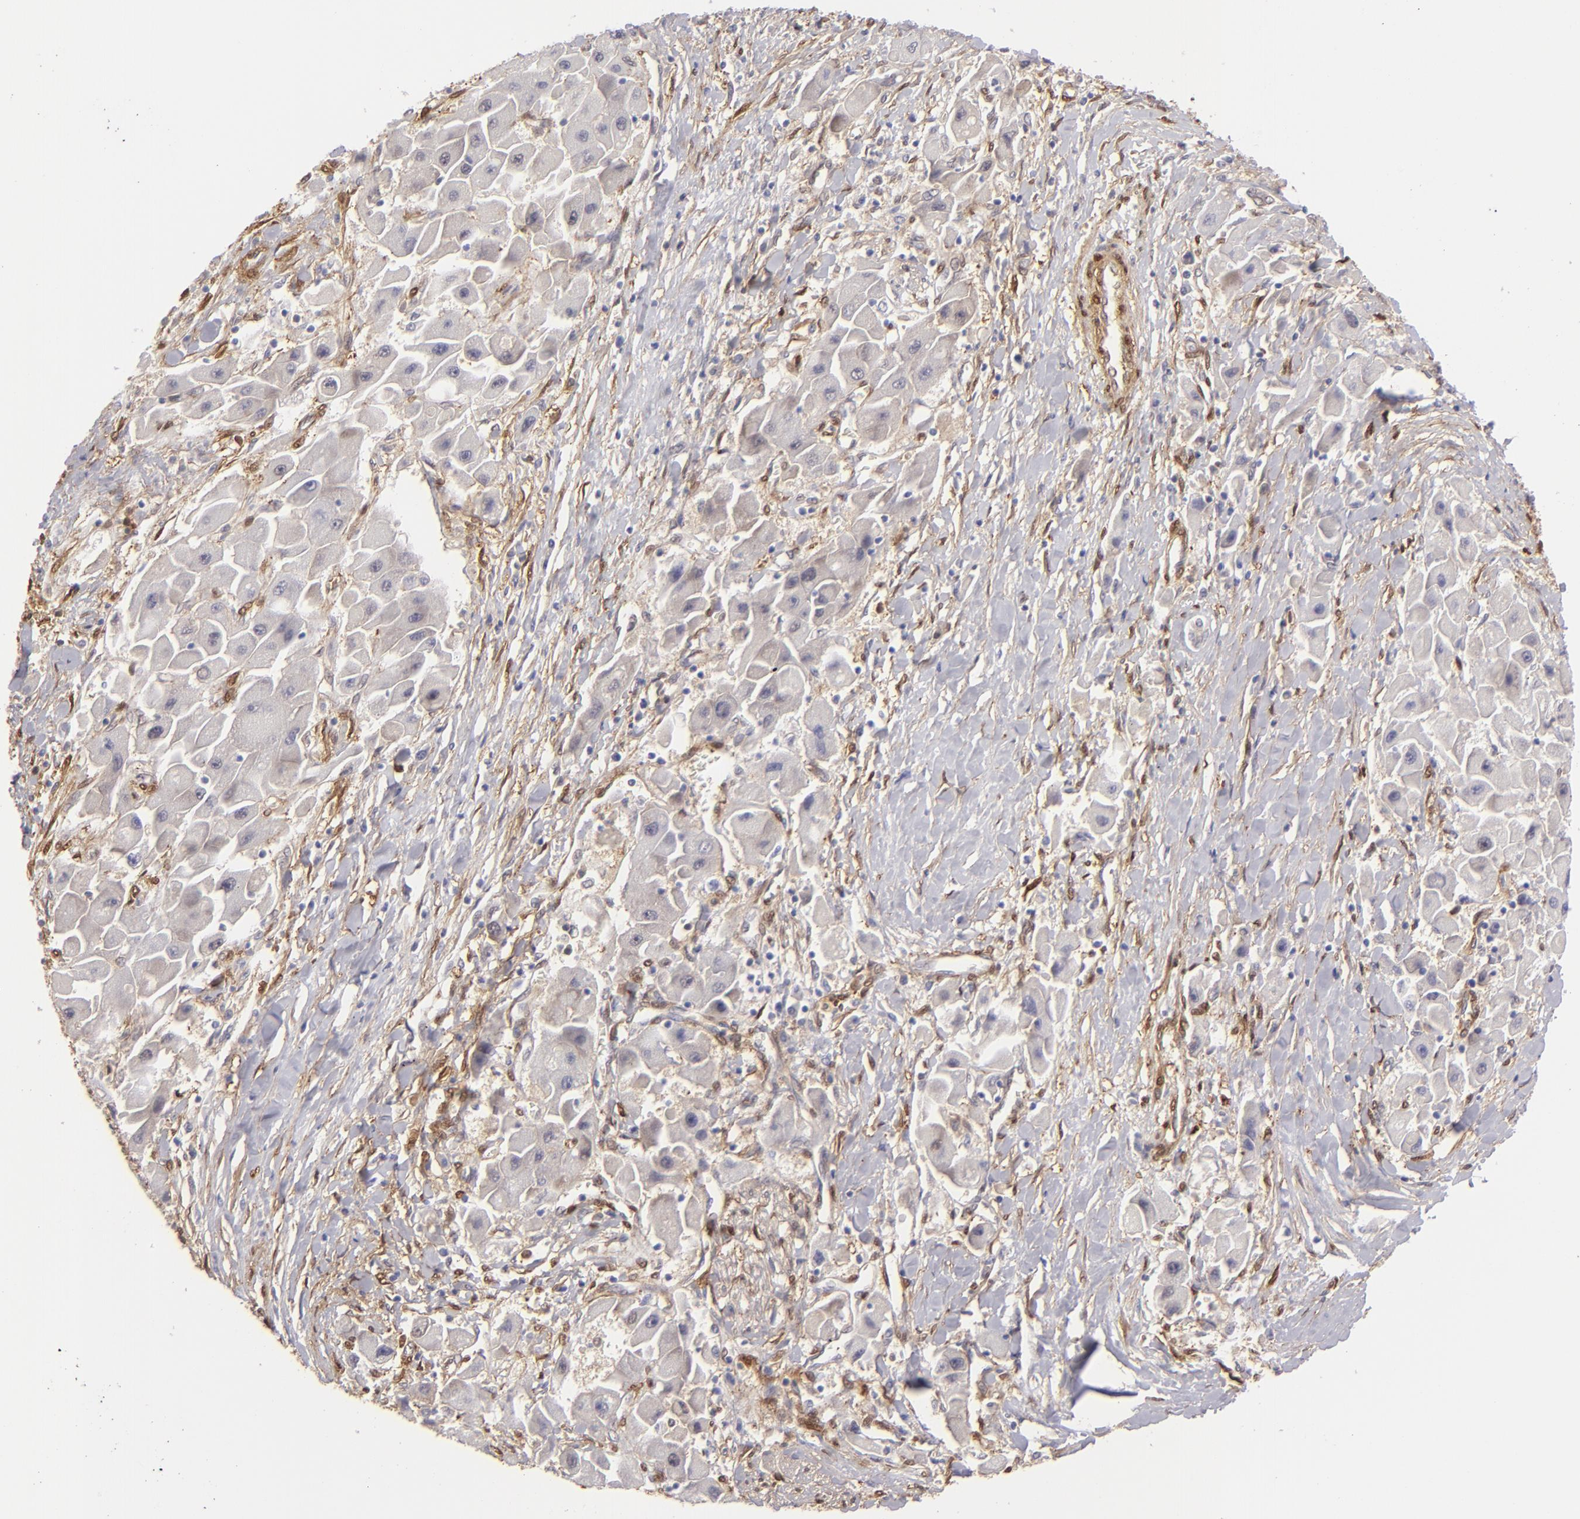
{"staining": {"intensity": "weak", "quantity": "25%-75%", "location": "cytoplasmic/membranous"}, "tissue": "liver cancer", "cell_type": "Tumor cells", "image_type": "cancer", "snomed": [{"axis": "morphology", "description": "Carcinoma, Hepatocellular, NOS"}, {"axis": "topography", "description": "Liver"}], "caption": "Protein expression analysis of human liver cancer (hepatocellular carcinoma) reveals weak cytoplasmic/membranous staining in approximately 25%-75% of tumor cells.", "gene": "VCL", "patient": {"sex": "male", "age": 24}}